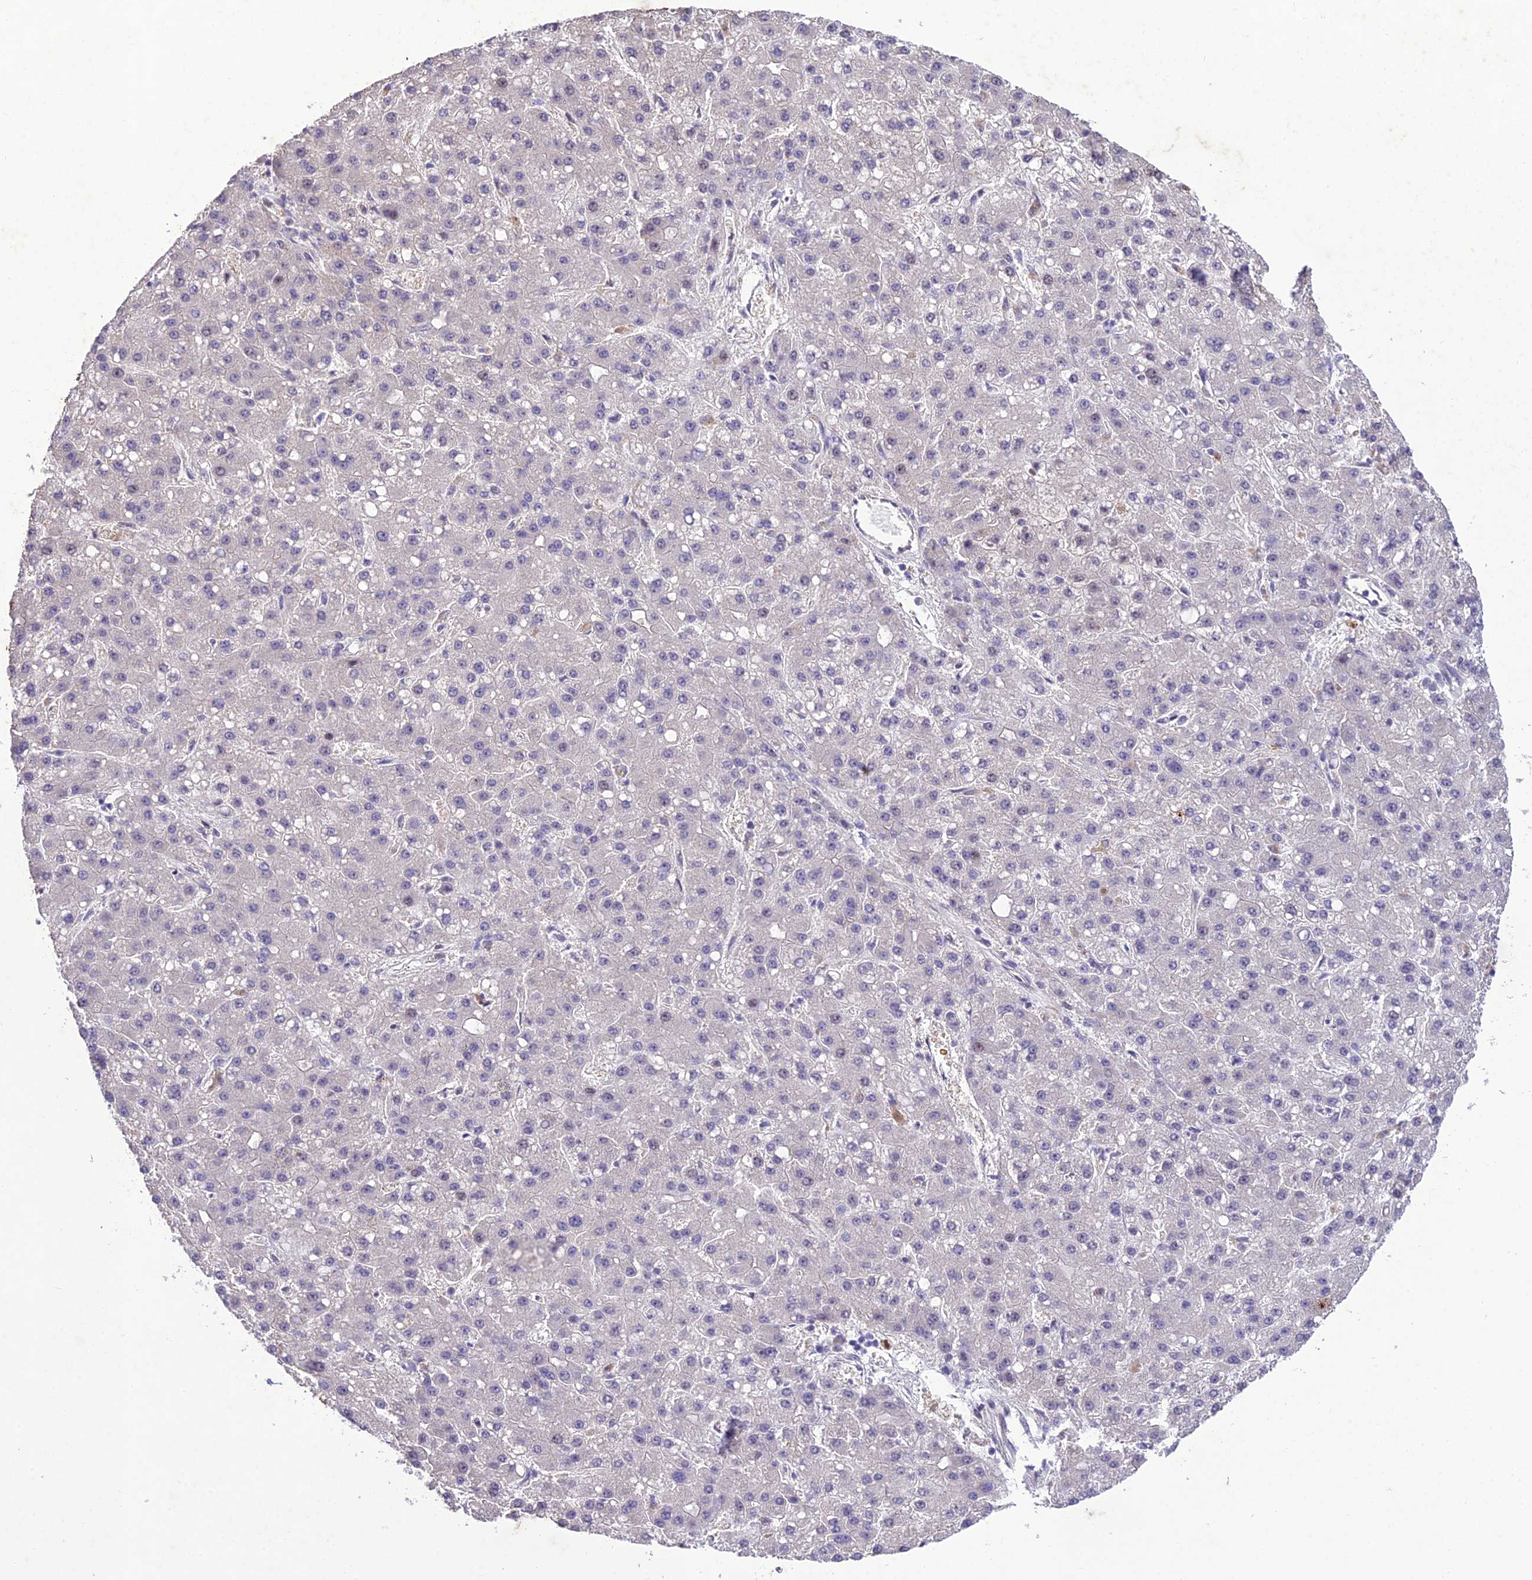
{"staining": {"intensity": "negative", "quantity": "none", "location": "none"}, "tissue": "liver cancer", "cell_type": "Tumor cells", "image_type": "cancer", "snomed": [{"axis": "morphology", "description": "Carcinoma, Hepatocellular, NOS"}, {"axis": "topography", "description": "Liver"}], "caption": "Tumor cells show no significant expression in liver cancer.", "gene": "ANKRD52", "patient": {"sex": "male", "age": 67}}